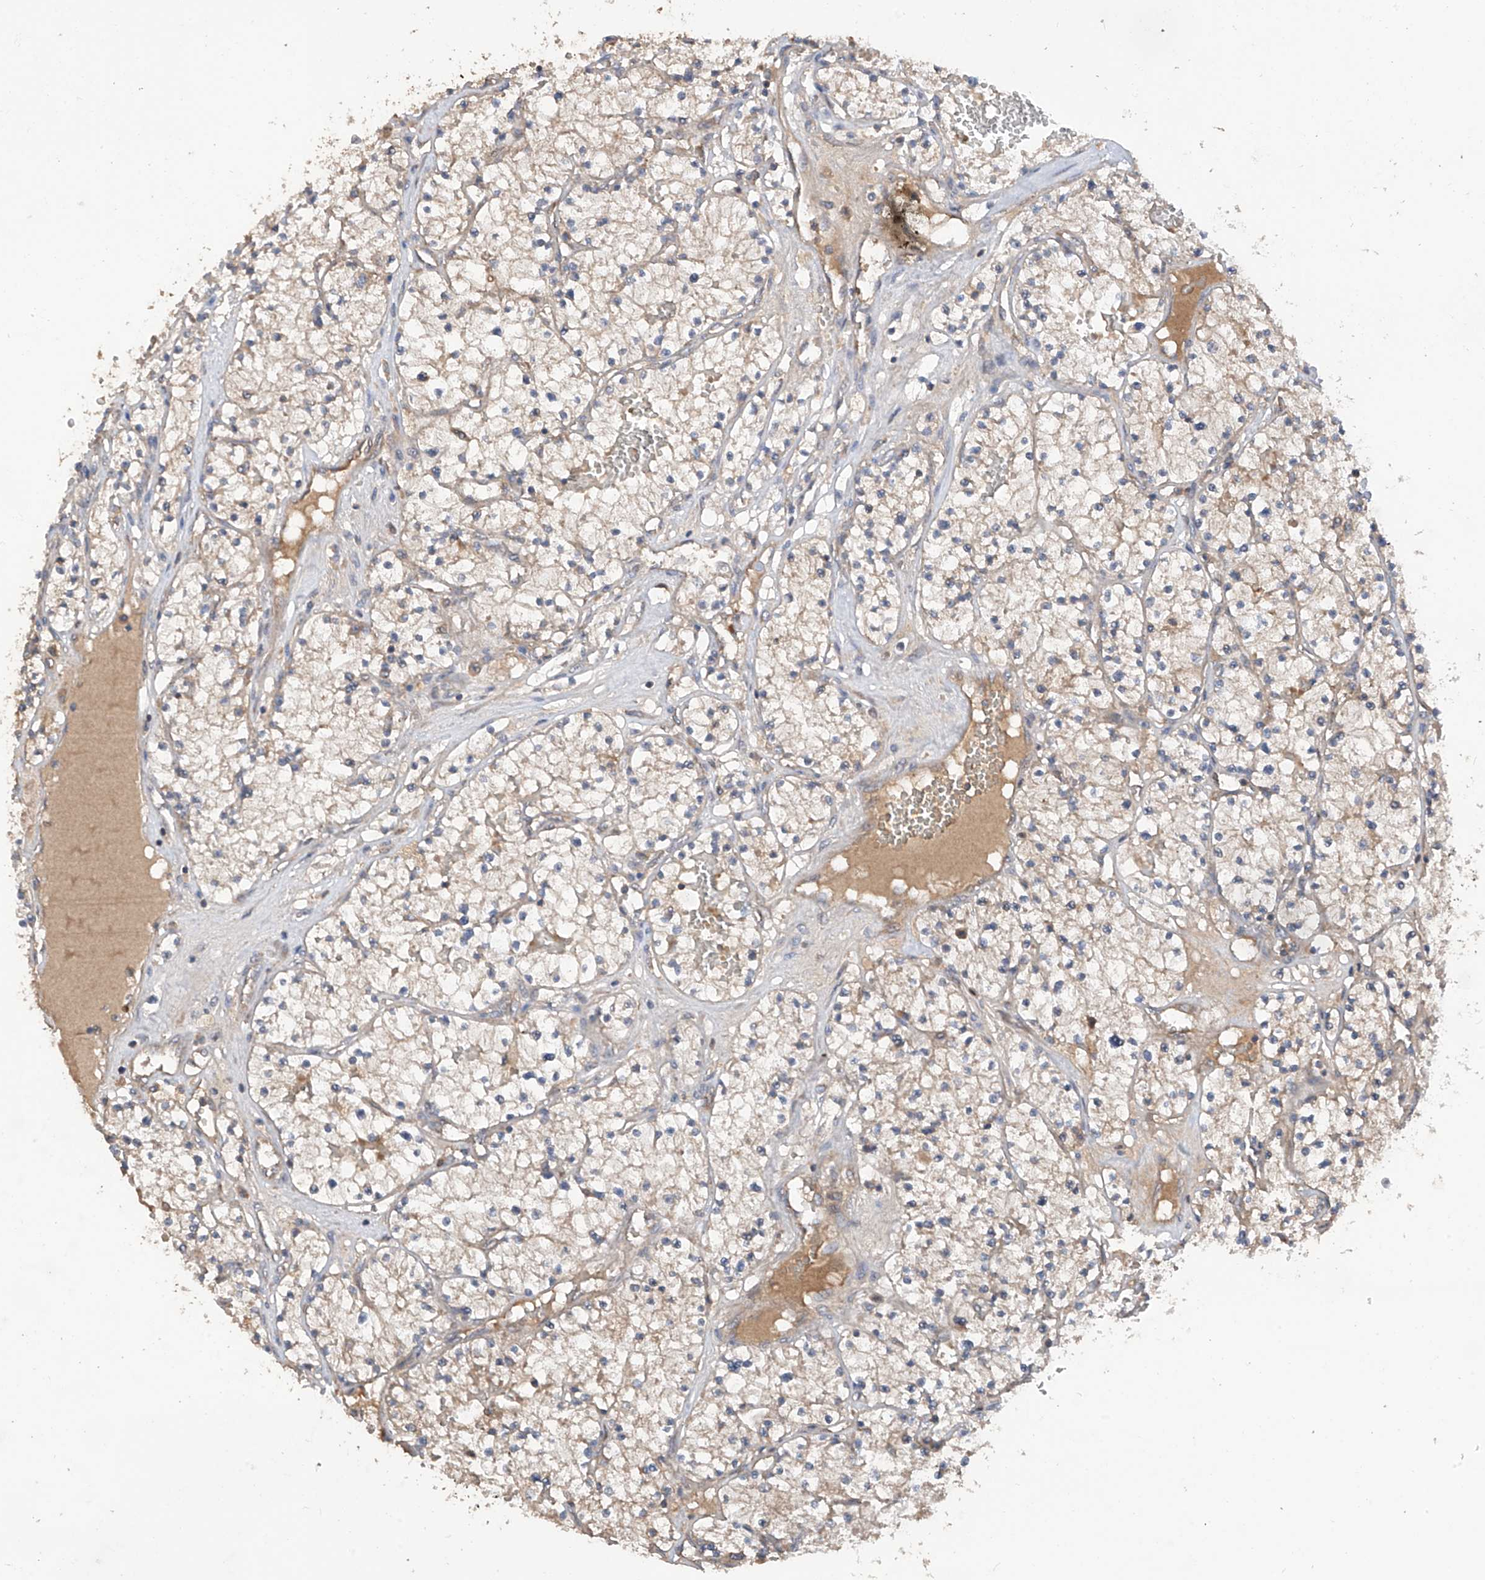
{"staining": {"intensity": "weak", "quantity": "25%-75%", "location": "cytoplasmic/membranous"}, "tissue": "renal cancer", "cell_type": "Tumor cells", "image_type": "cancer", "snomed": [{"axis": "morphology", "description": "Normal tissue, NOS"}, {"axis": "morphology", "description": "Adenocarcinoma, NOS"}, {"axis": "topography", "description": "Kidney"}], "caption": "Renal cancer stained with IHC reveals weak cytoplasmic/membranous expression in about 25%-75% of tumor cells.", "gene": "RPAIN", "patient": {"sex": "male", "age": 68}}